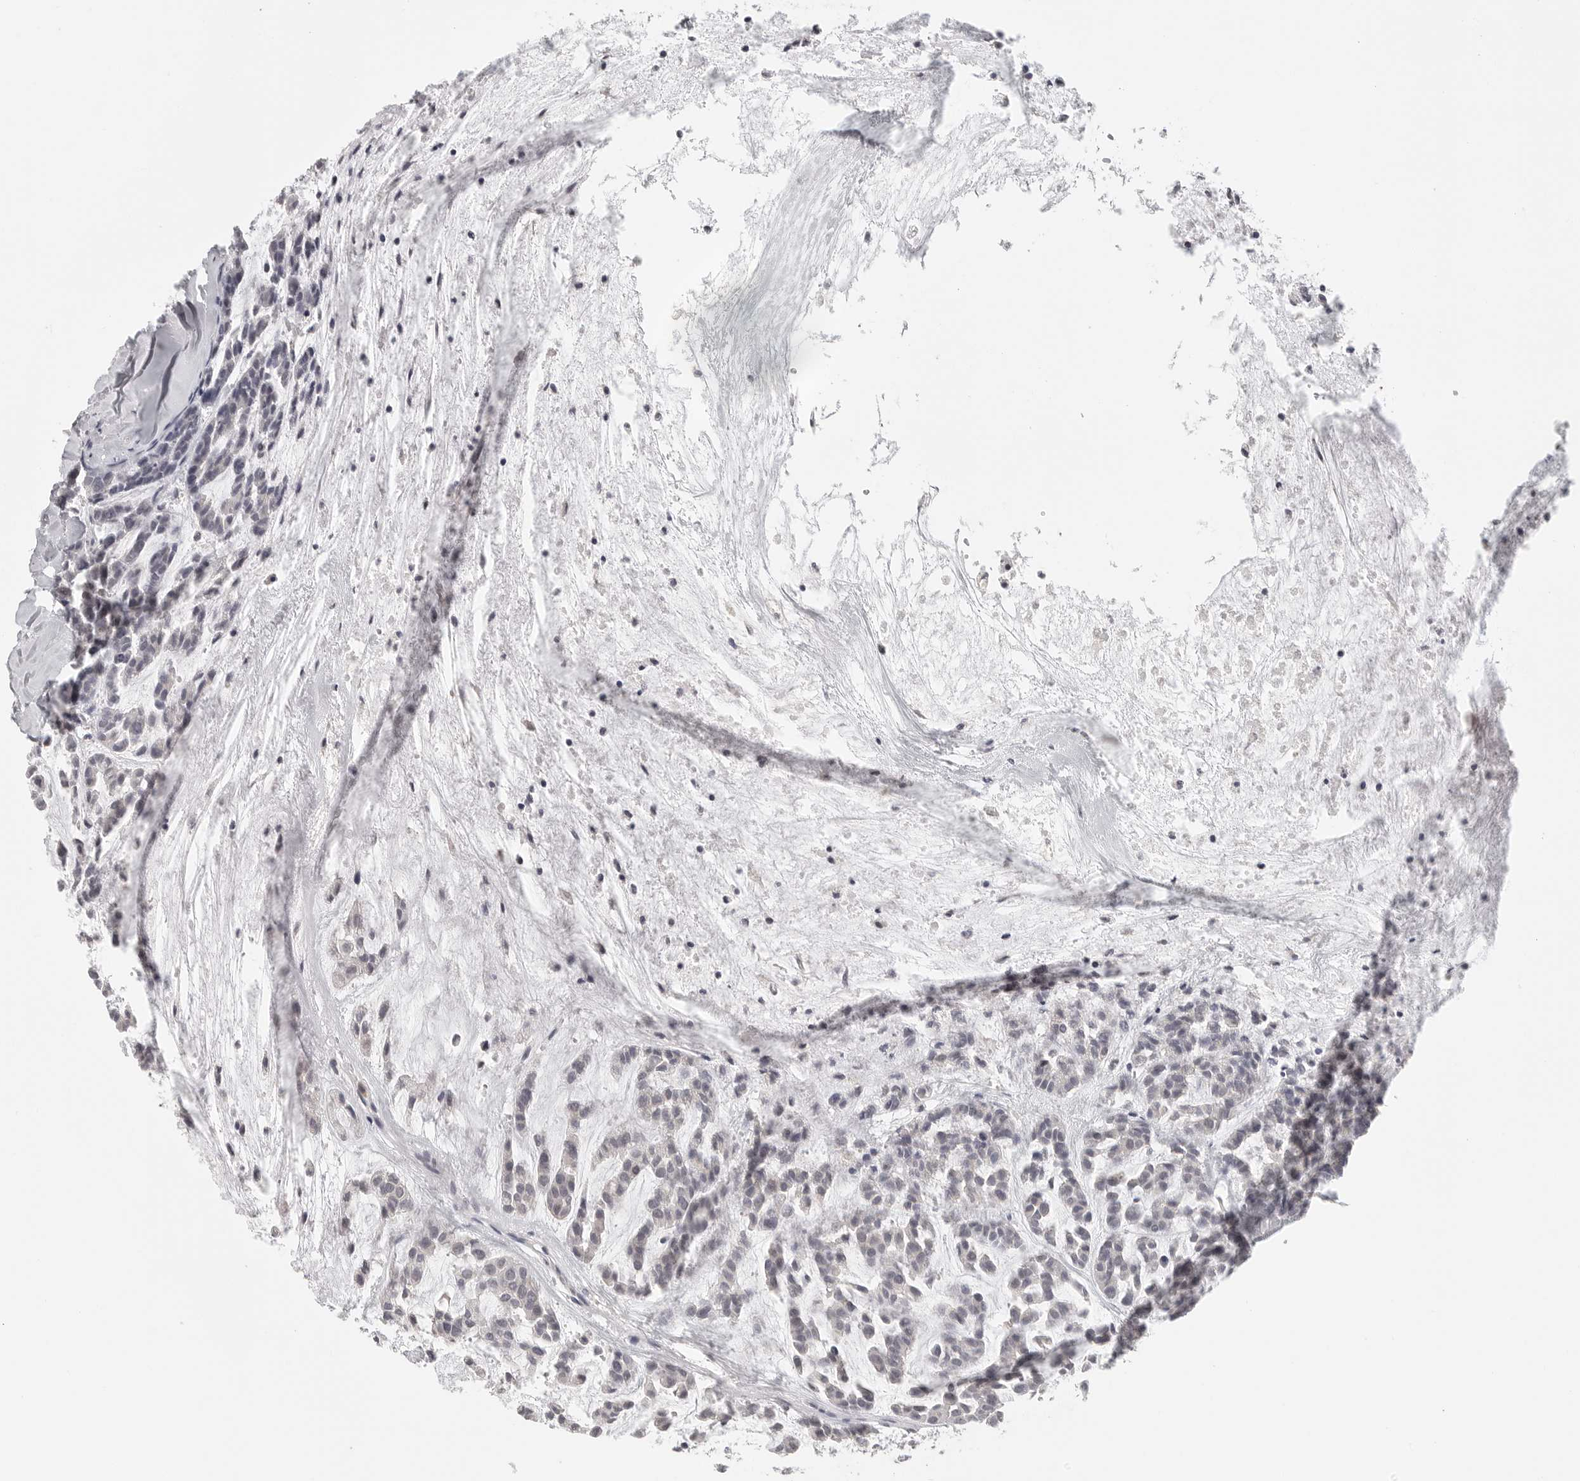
{"staining": {"intensity": "negative", "quantity": "none", "location": "none"}, "tissue": "head and neck cancer", "cell_type": "Tumor cells", "image_type": "cancer", "snomed": [{"axis": "morphology", "description": "Adenocarcinoma, NOS"}, {"axis": "morphology", "description": "Adenoma, NOS"}, {"axis": "topography", "description": "Head-Neck"}], "caption": "A histopathology image of adenoma (head and neck) stained for a protein displays no brown staining in tumor cells.", "gene": "HMGCS2", "patient": {"sex": "female", "age": 55}}